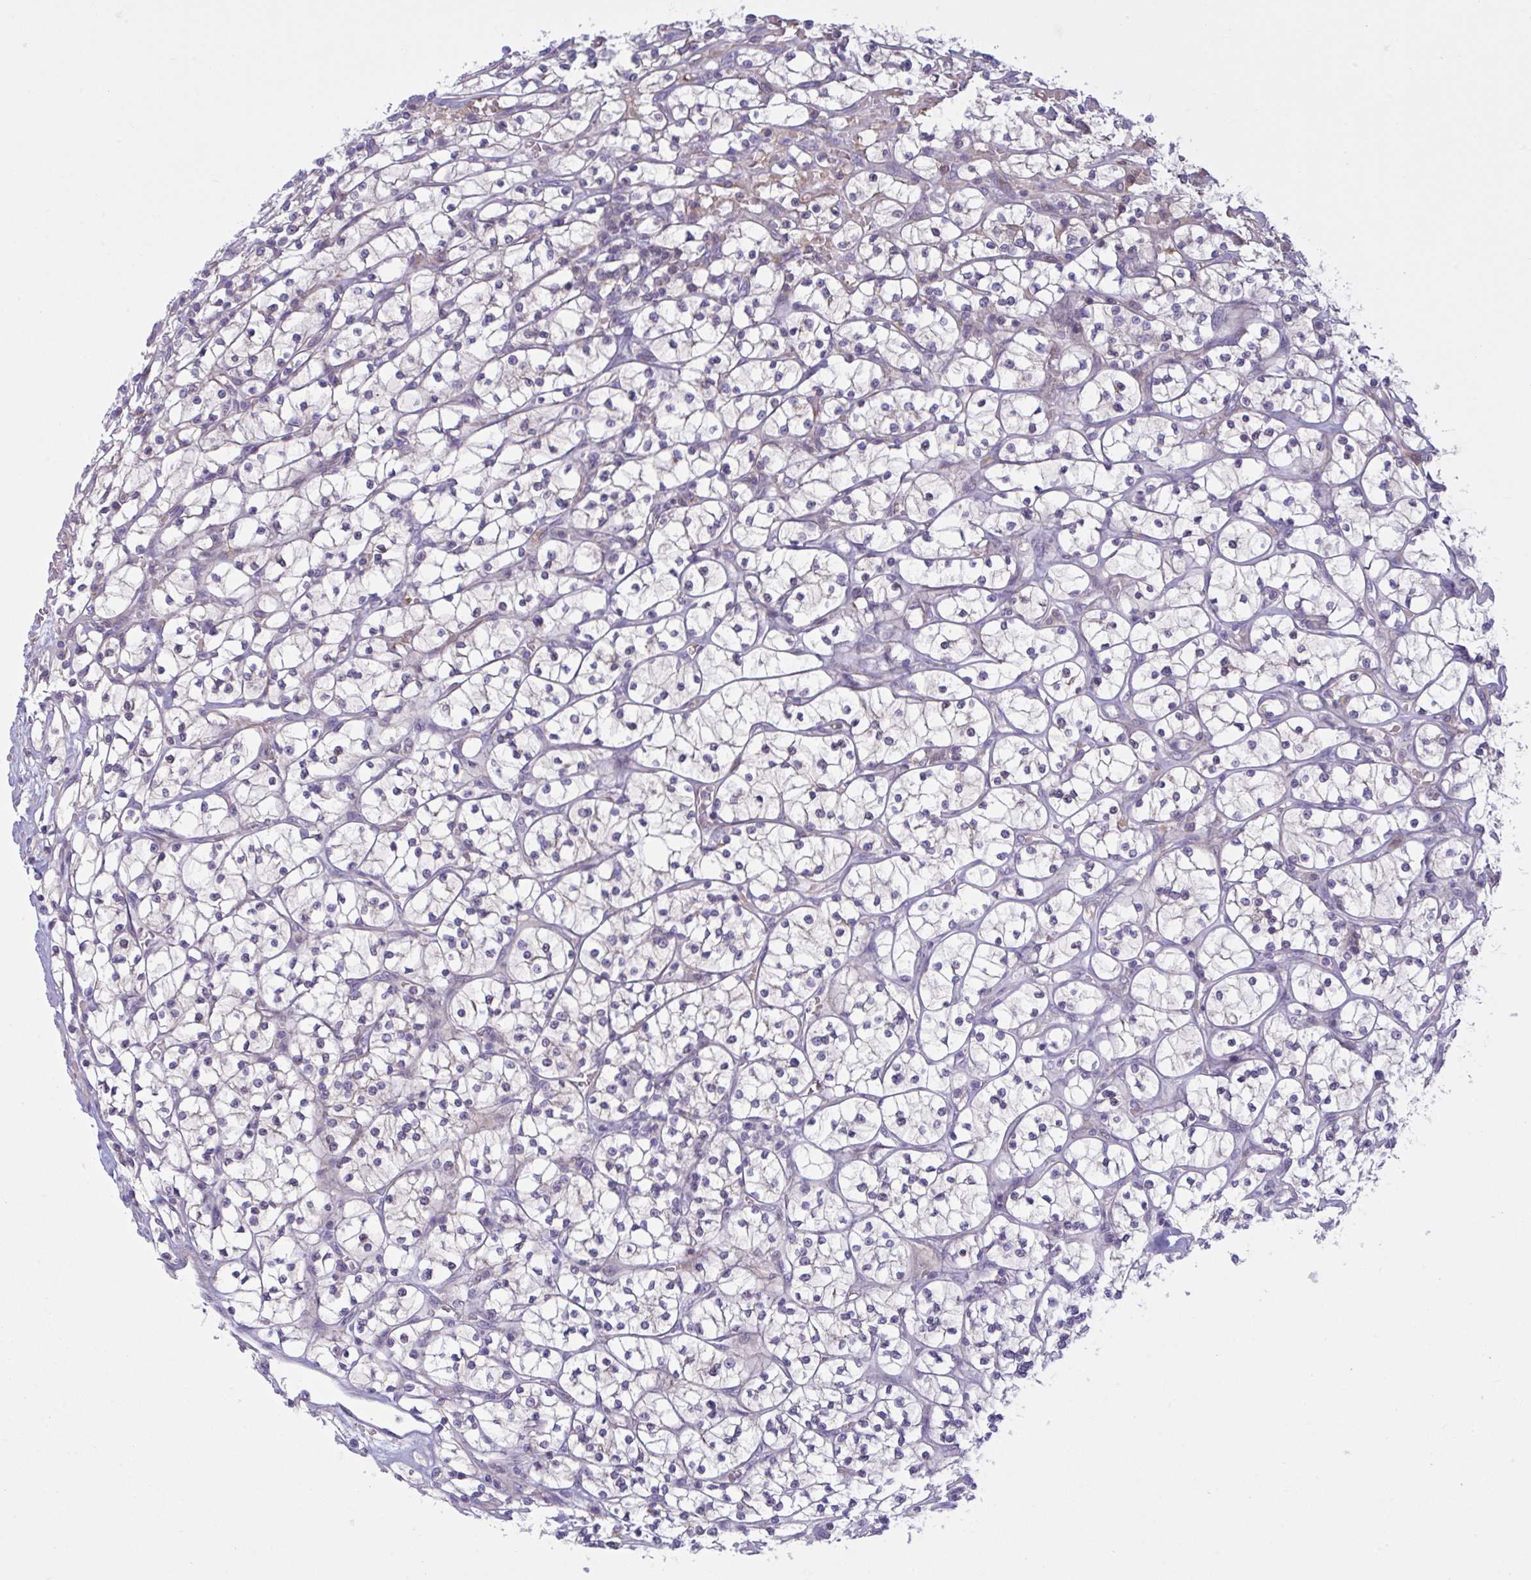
{"staining": {"intensity": "negative", "quantity": "none", "location": "none"}, "tissue": "renal cancer", "cell_type": "Tumor cells", "image_type": "cancer", "snomed": [{"axis": "morphology", "description": "Adenocarcinoma, NOS"}, {"axis": "topography", "description": "Kidney"}], "caption": "High power microscopy histopathology image of an immunohistochemistry histopathology image of renal cancer, revealing no significant staining in tumor cells.", "gene": "VWC2", "patient": {"sex": "female", "age": 64}}